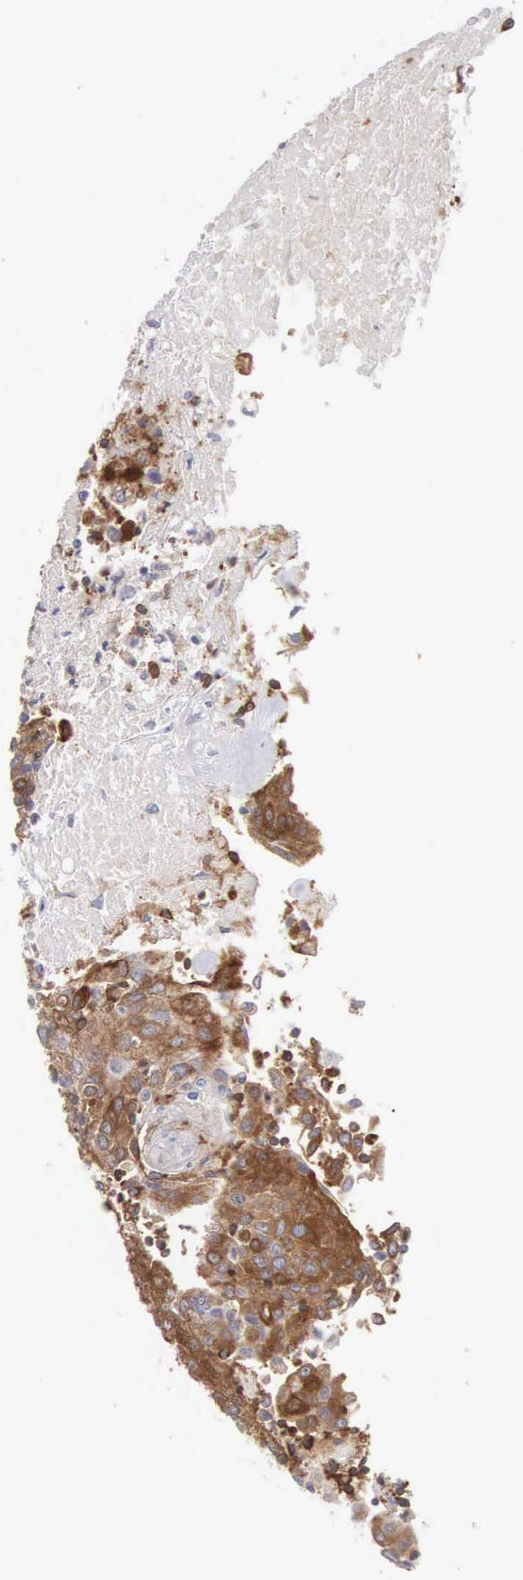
{"staining": {"intensity": "strong", "quantity": ">75%", "location": "cytoplasmic/membranous"}, "tissue": "urothelial cancer", "cell_type": "Tumor cells", "image_type": "cancer", "snomed": [{"axis": "morphology", "description": "Urothelial carcinoma, High grade"}, {"axis": "topography", "description": "Urinary bladder"}], "caption": "This photomicrograph exhibits urothelial cancer stained with immunohistochemistry (IHC) to label a protein in brown. The cytoplasmic/membranous of tumor cells show strong positivity for the protein. Nuclei are counter-stained blue.", "gene": "SH3BP1", "patient": {"sex": "female", "age": 85}}